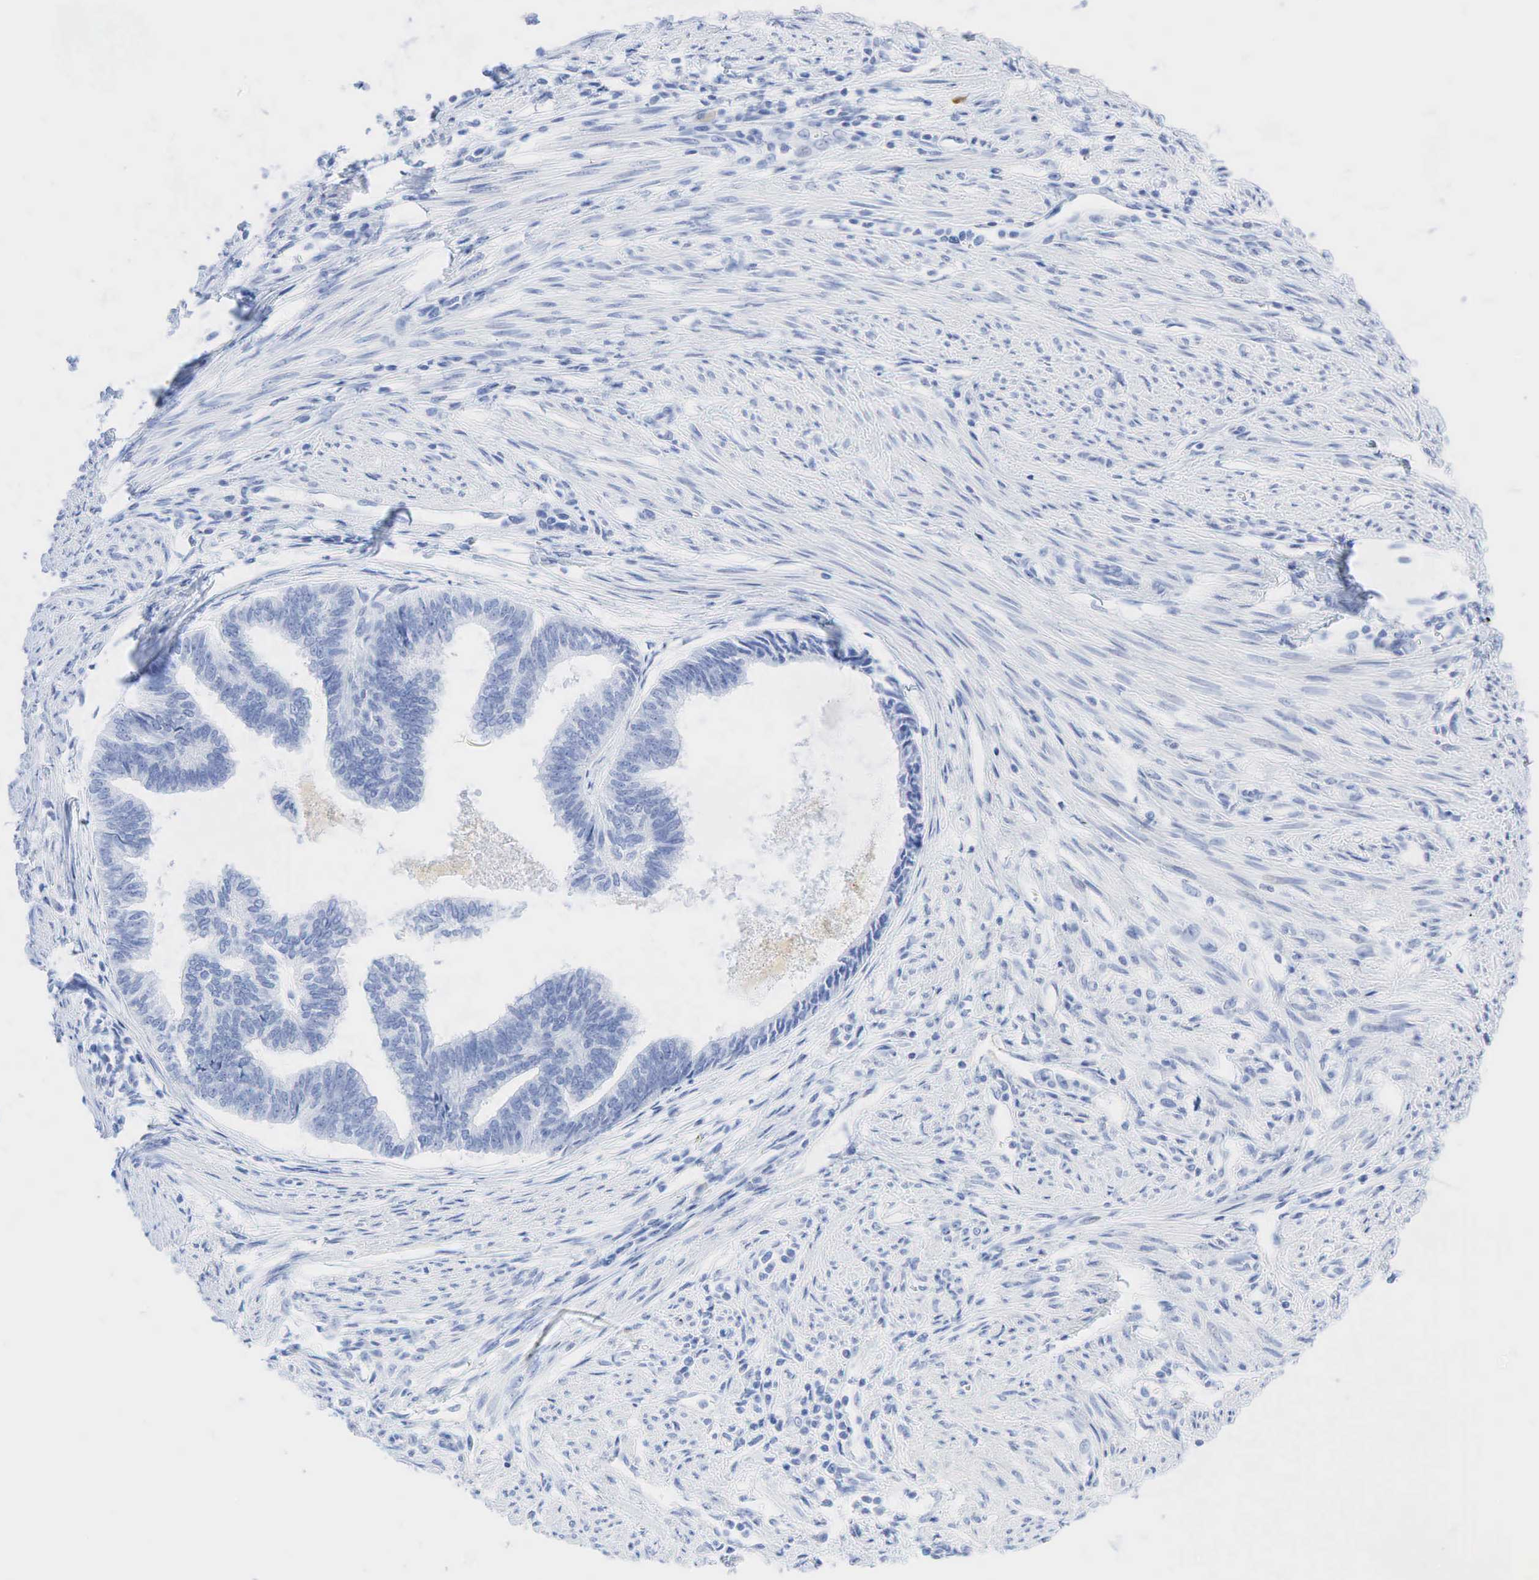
{"staining": {"intensity": "negative", "quantity": "none", "location": "none"}, "tissue": "endometrial cancer", "cell_type": "Tumor cells", "image_type": "cancer", "snomed": [{"axis": "morphology", "description": "Adenocarcinoma, NOS"}, {"axis": "topography", "description": "Endometrium"}], "caption": "Micrograph shows no significant protein positivity in tumor cells of adenocarcinoma (endometrial).", "gene": "INHA", "patient": {"sex": "female", "age": 75}}